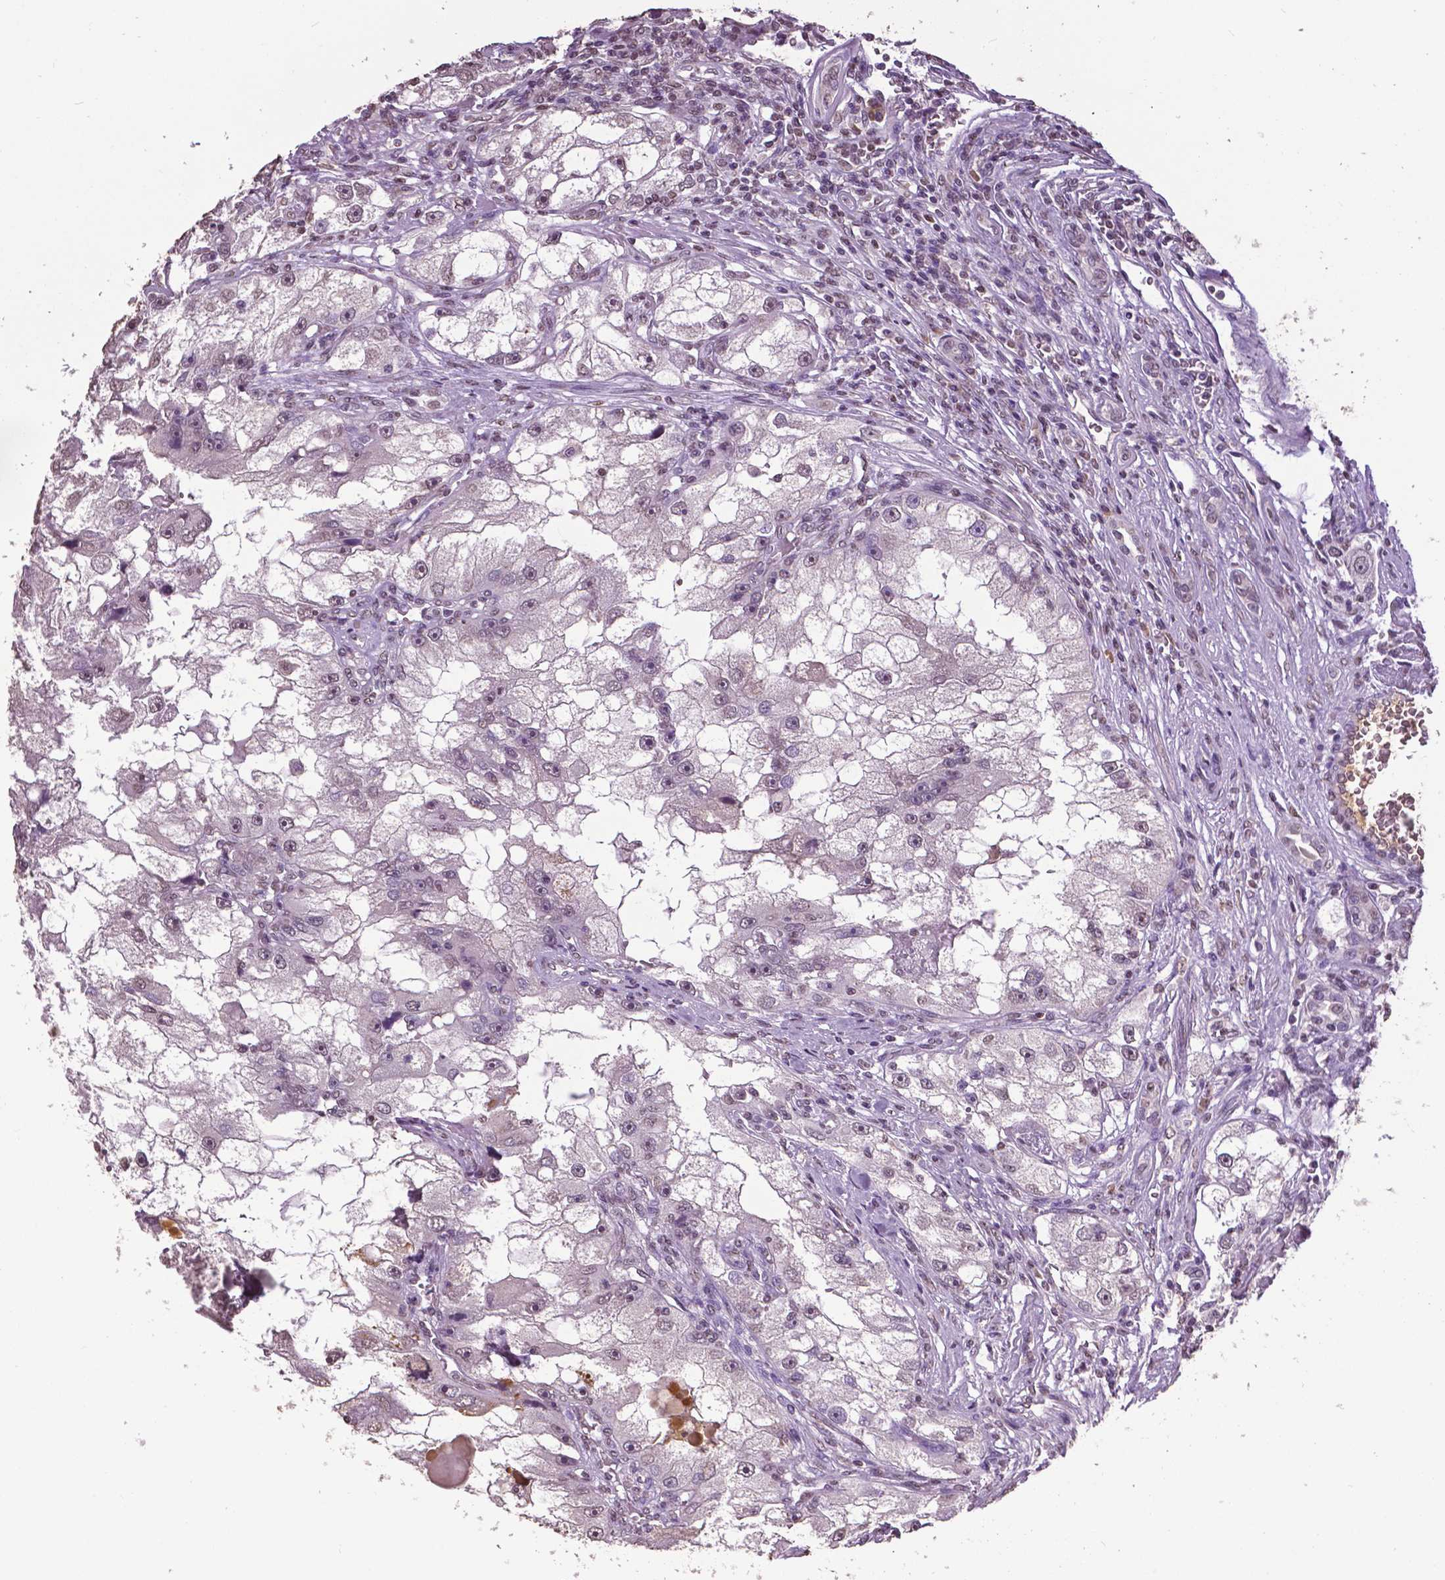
{"staining": {"intensity": "negative", "quantity": "none", "location": "none"}, "tissue": "renal cancer", "cell_type": "Tumor cells", "image_type": "cancer", "snomed": [{"axis": "morphology", "description": "Adenocarcinoma, NOS"}, {"axis": "topography", "description": "Kidney"}], "caption": "Immunohistochemical staining of renal adenocarcinoma shows no significant staining in tumor cells.", "gene": "RUNX3", "patient": {"sex": "male", "age": 63}}